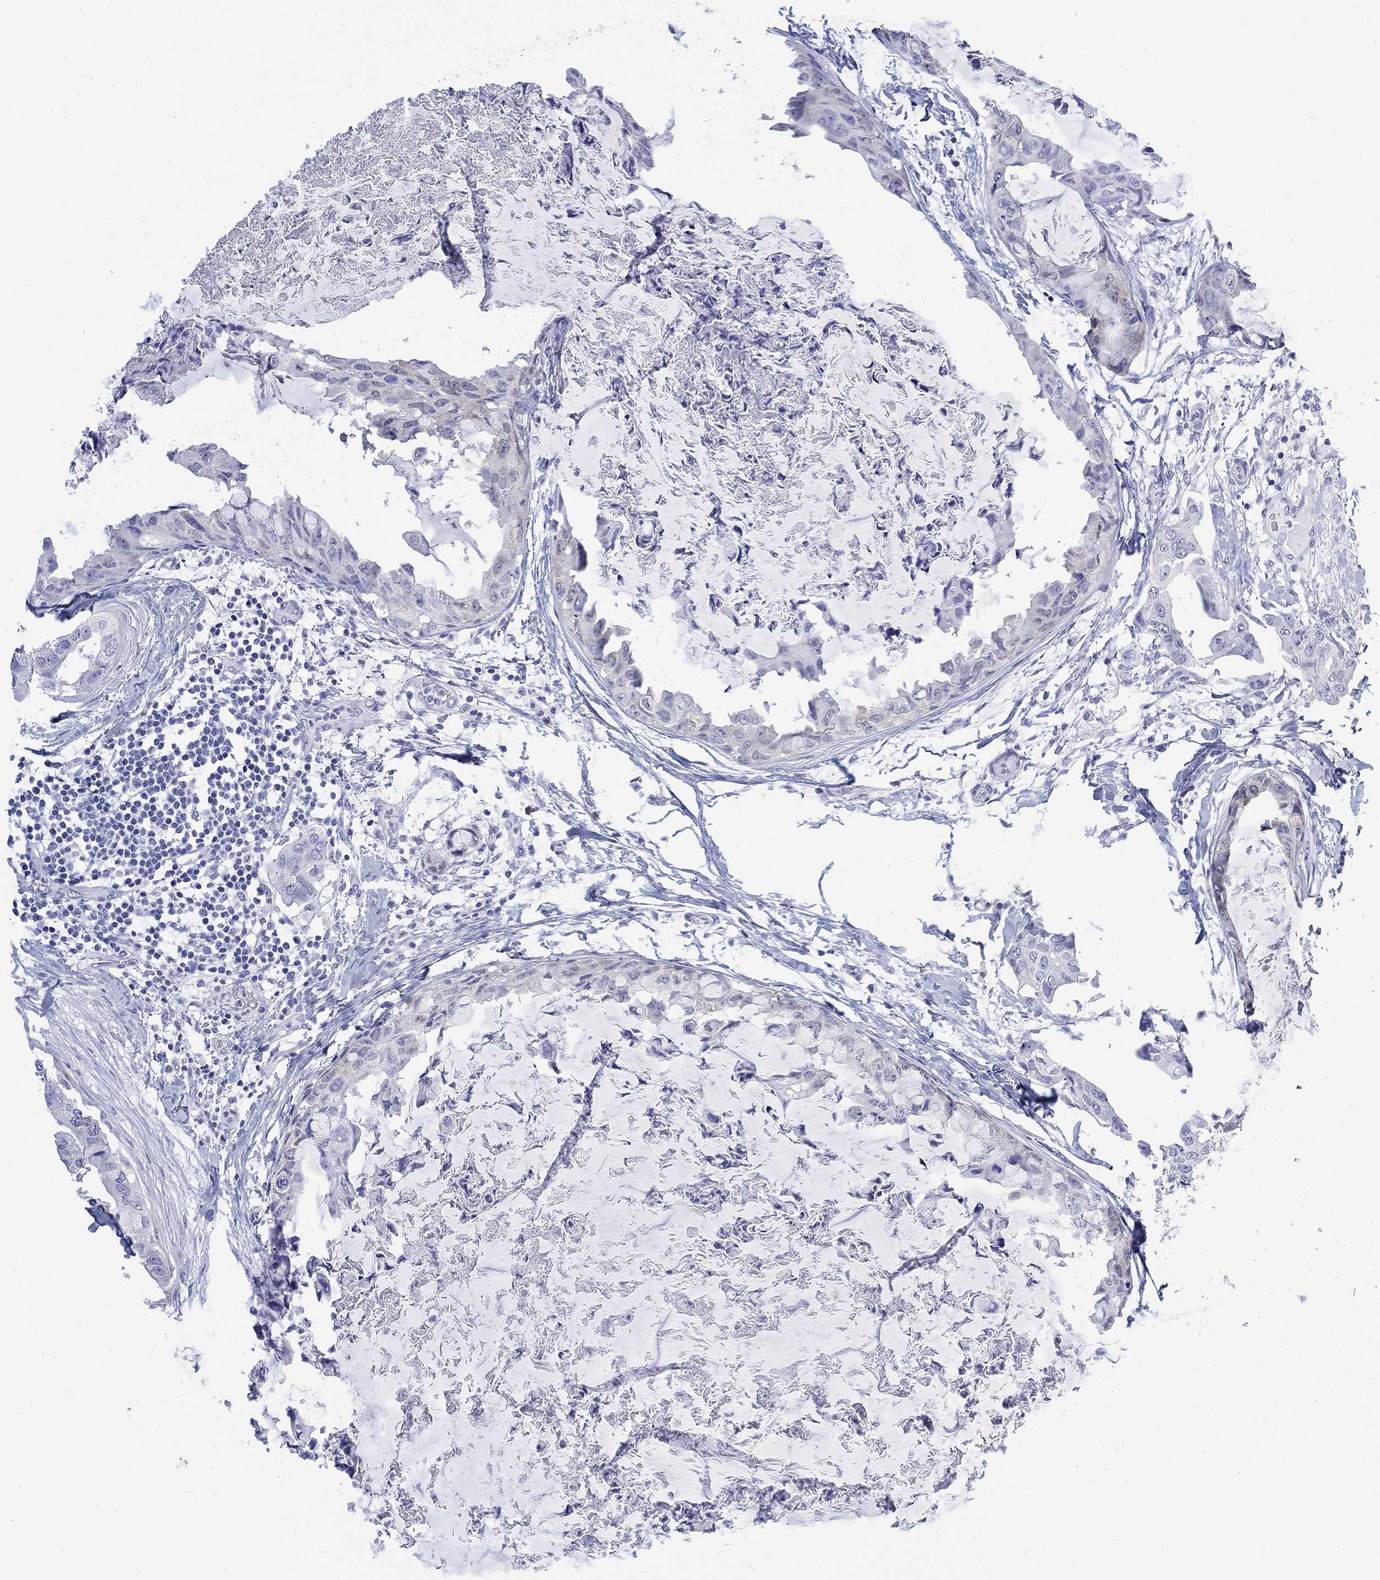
{"staining": {"intensity": "negative", "quantity": "none", "location": "none"}, "tissue": "breast cancer", "cell_type": "Tumor cells", "image_type": "cancer", "snomed": [{"axis": "morphology", "description": "Normal tissue, NOS"}, {"axis": "morphology", "description": "Duct carcinoma"}, {"axis": "topography", "description": "Breast"}], "caption": "The histopathology image exhibits no staining of tumor cells in breast cancer.", "gene": "MSI1", "patient": {"sex": "female", "age": 40}}